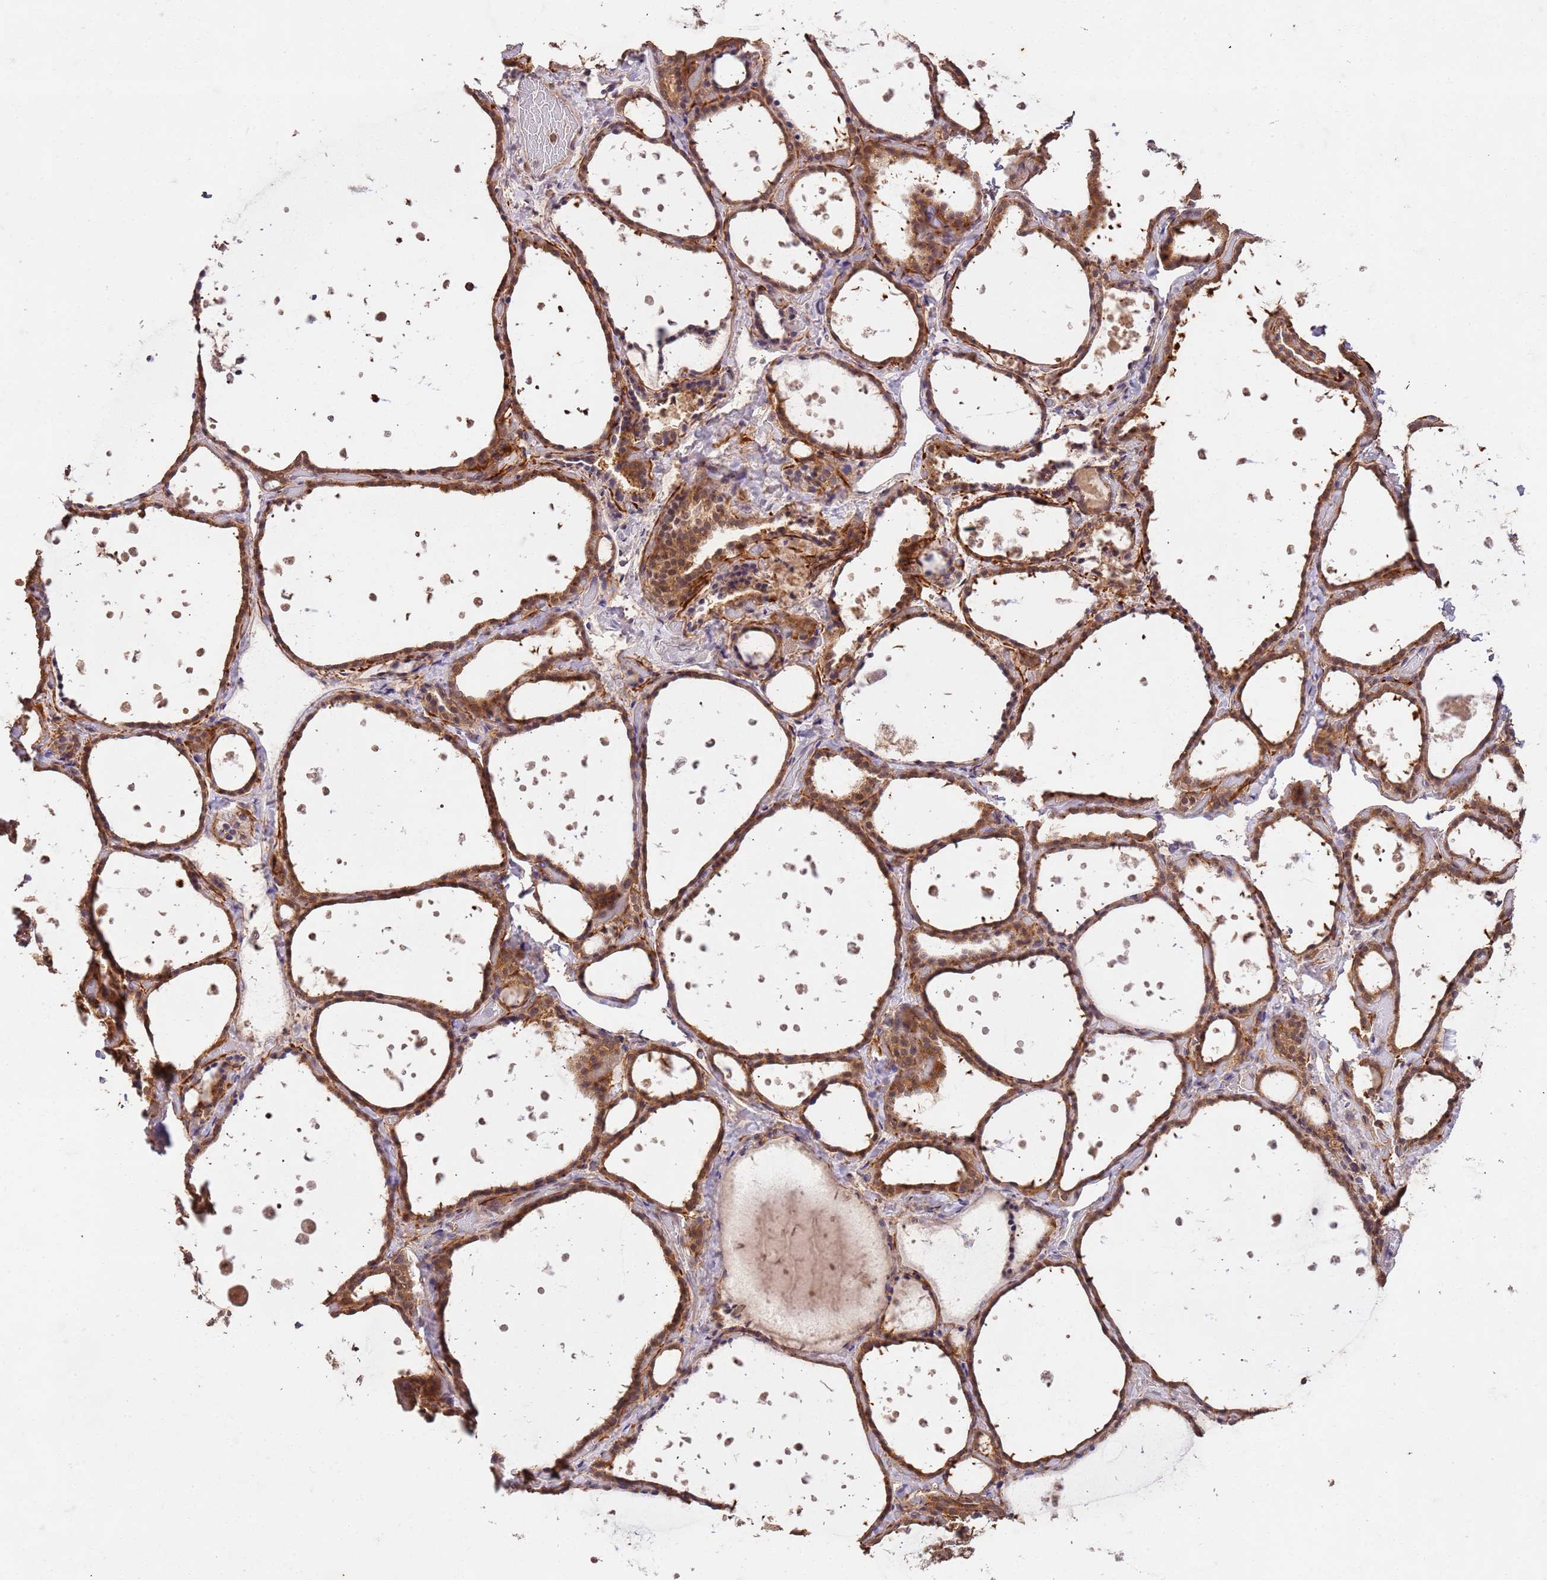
{"staining": {"intensity": "moderate", "quantity": ">75%", "location": "cytoplasmic/membranous,nuclear"}, "tissue": "thyroid gland", "cell_type": "Glandular cells", "image_type": "normal", "snomed": [{"axis": "morphology", "description": "Normal tissue, NOS"}, {"axis": "topography", "description": "Thyroid gland"}], "caption": "Immunohistochemical staining of normal thyroid gland reveals medium levels of moderate cytoplasmic/membranous,nuclear staining in approximately >75% of glandular cells.", "gene": "UBE3A", "patient": {"sex": "female", "age": 44}}